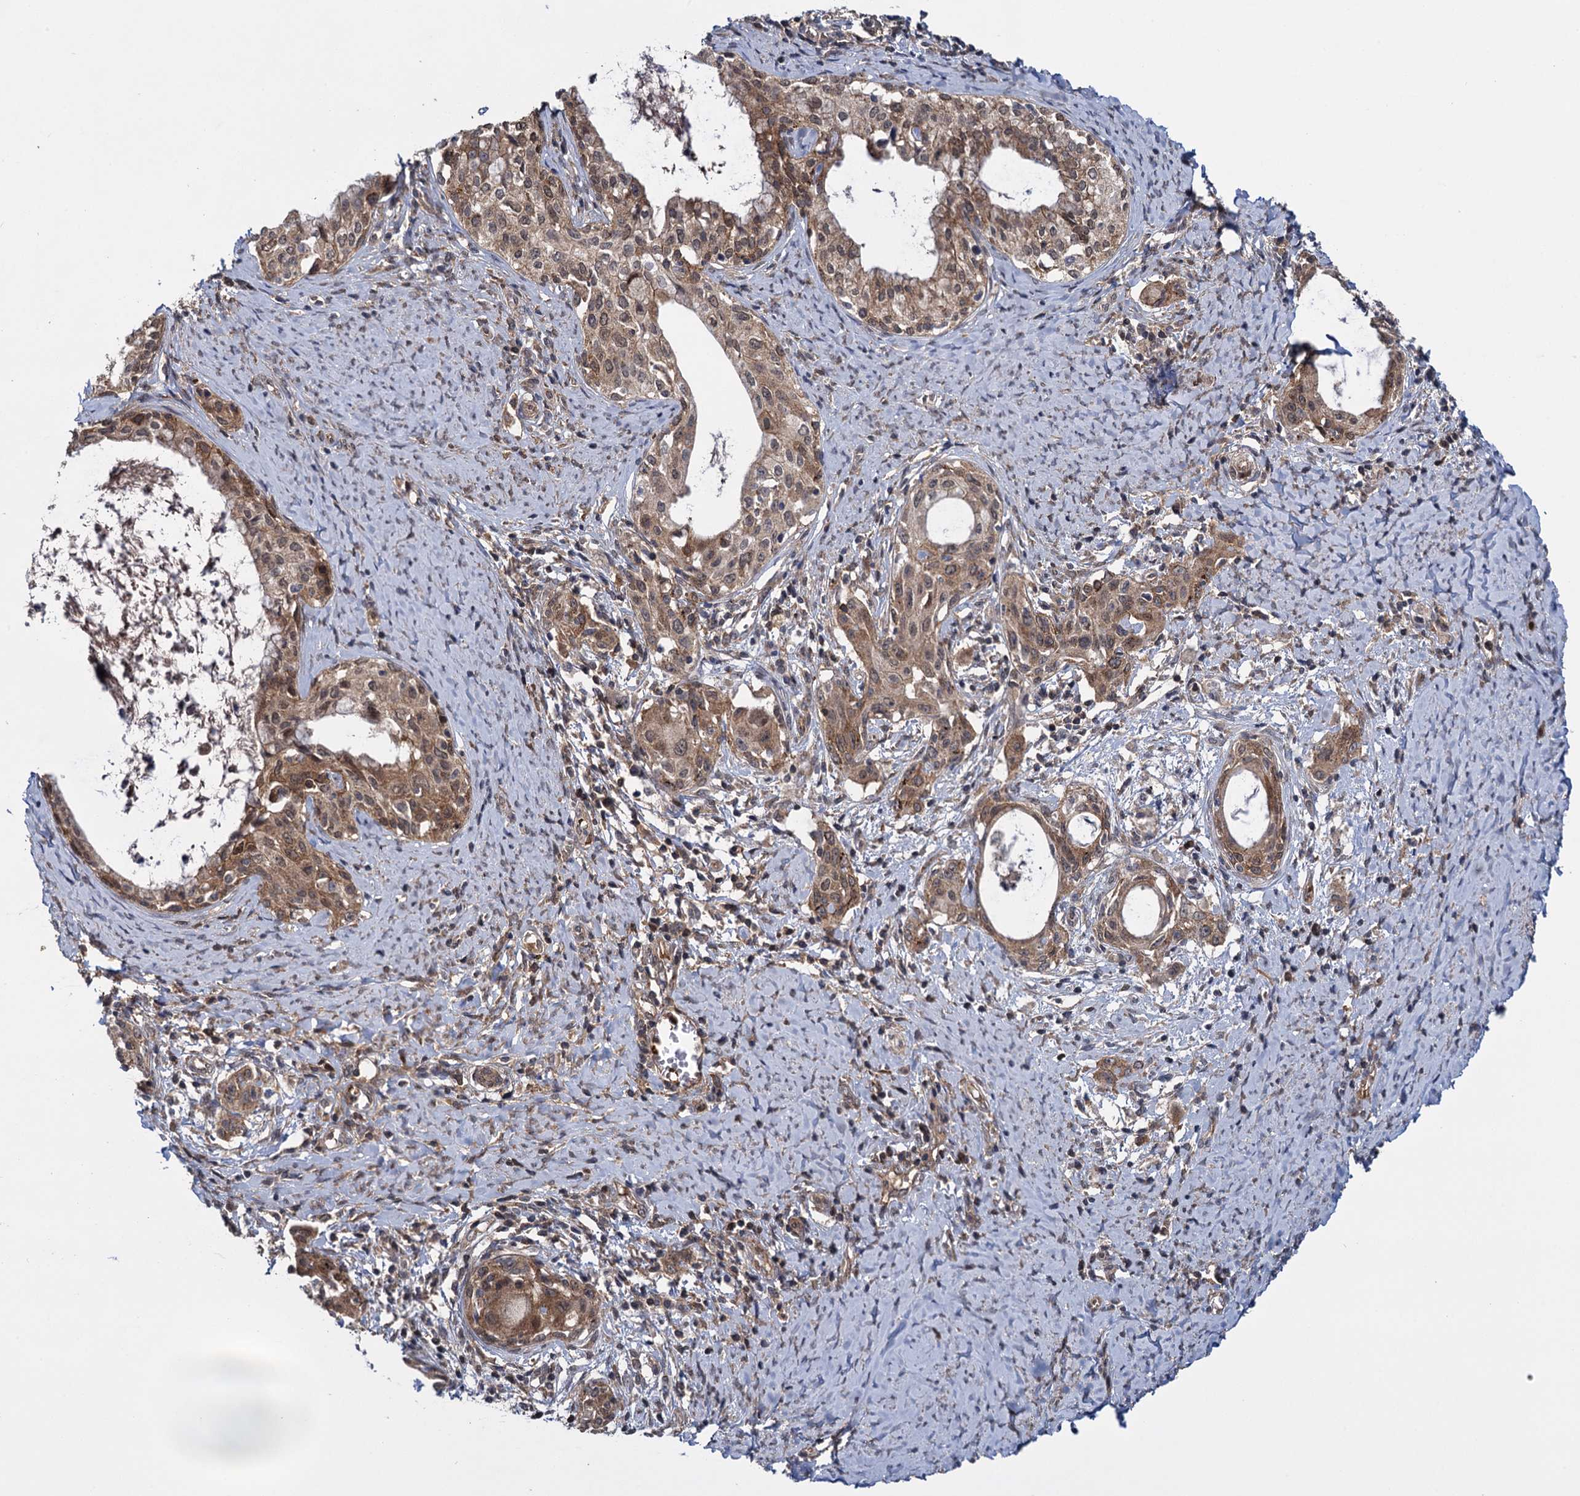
{"staining": {"intensity": "weak", "quantity": ">75%", "location": "cytoplasmic/membranous,nuclear"}, "tissue": "cervical cancer", "cell_type": "Tumor cells", "image_type": "cancer", "snomed": [{"axis": "morphology", "description": "Squamous cell carcinoma, NOS"}, {"axis": "morphology", "description": "Adenocarcinoma, NOS"}, {"axis": "topography", "description": "Cervix"}], "caption": "Protein expression analysis of human adenocarcinoma (cervical) reveals weak cytoplasmic/membranous and nuclear staining in approximately >75% of tumor cells.", "gene": "GLO1", "patient": {"sex": "female", "age": 52}}